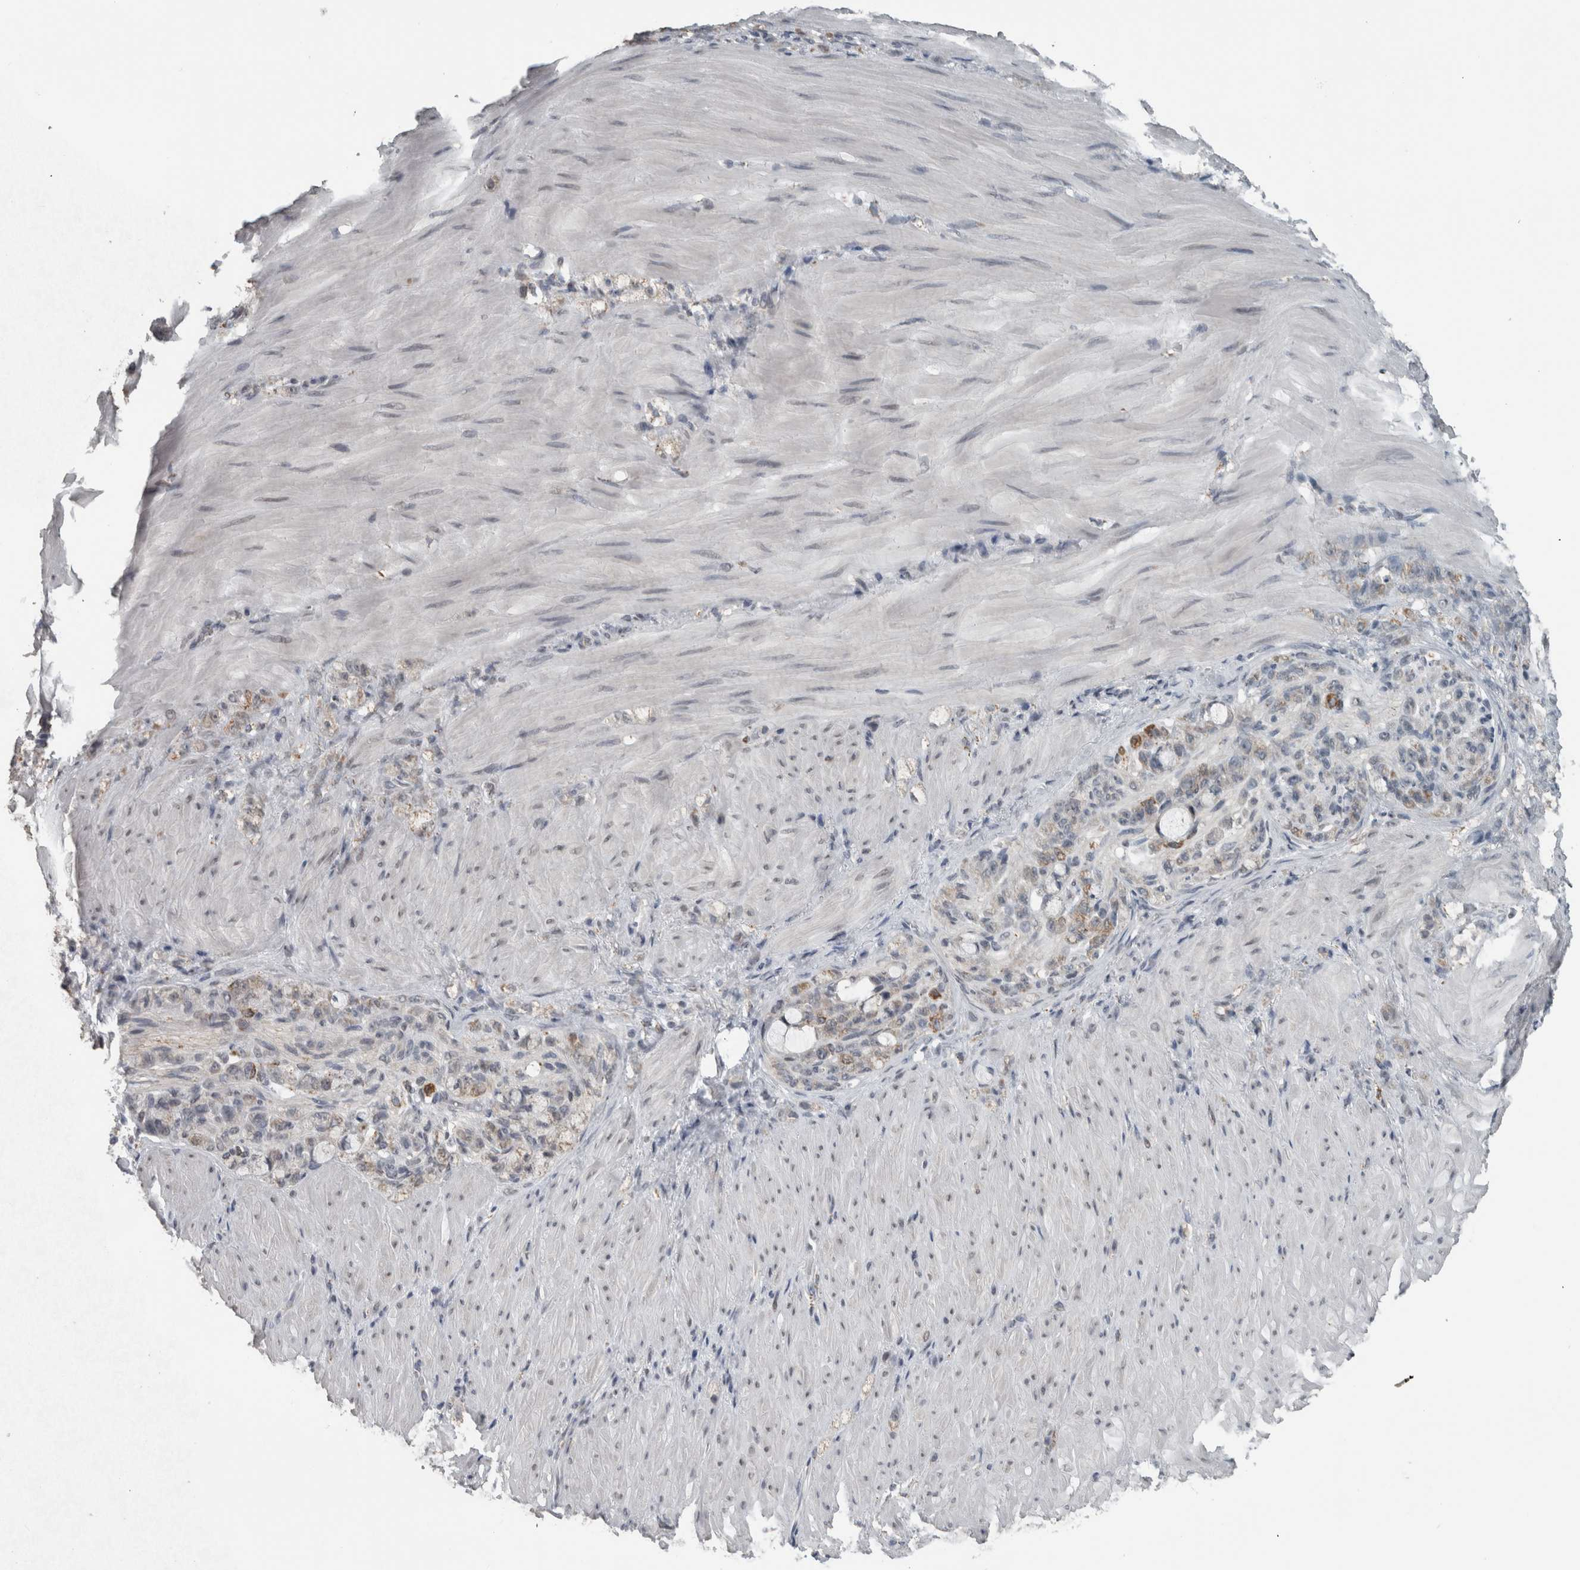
{"staining": {"intensity": "moderate", "quantity": "25%-75%", "location": "cytoplasmic/membranous"}, "tissue": "stomach cancer", "cell_type": "Tumor cells", "image_type": "cancer", "snomed": [{"axis": "morphology", "description": "Normal tissue, NOS"}, {"axis": "morphology", "description": "Adenocarcinoma, NOS"}, {"axis": "topography", "description": "Stomach"}], "caption": "This is an image of immunohistochemistry (IHC) staining of stomach cancer, which shows moderate staining in the cytoplasmic/membranous of tumor cells.", "gene": "ACSF2", "patient": {"sex": "male", "age": 82}}